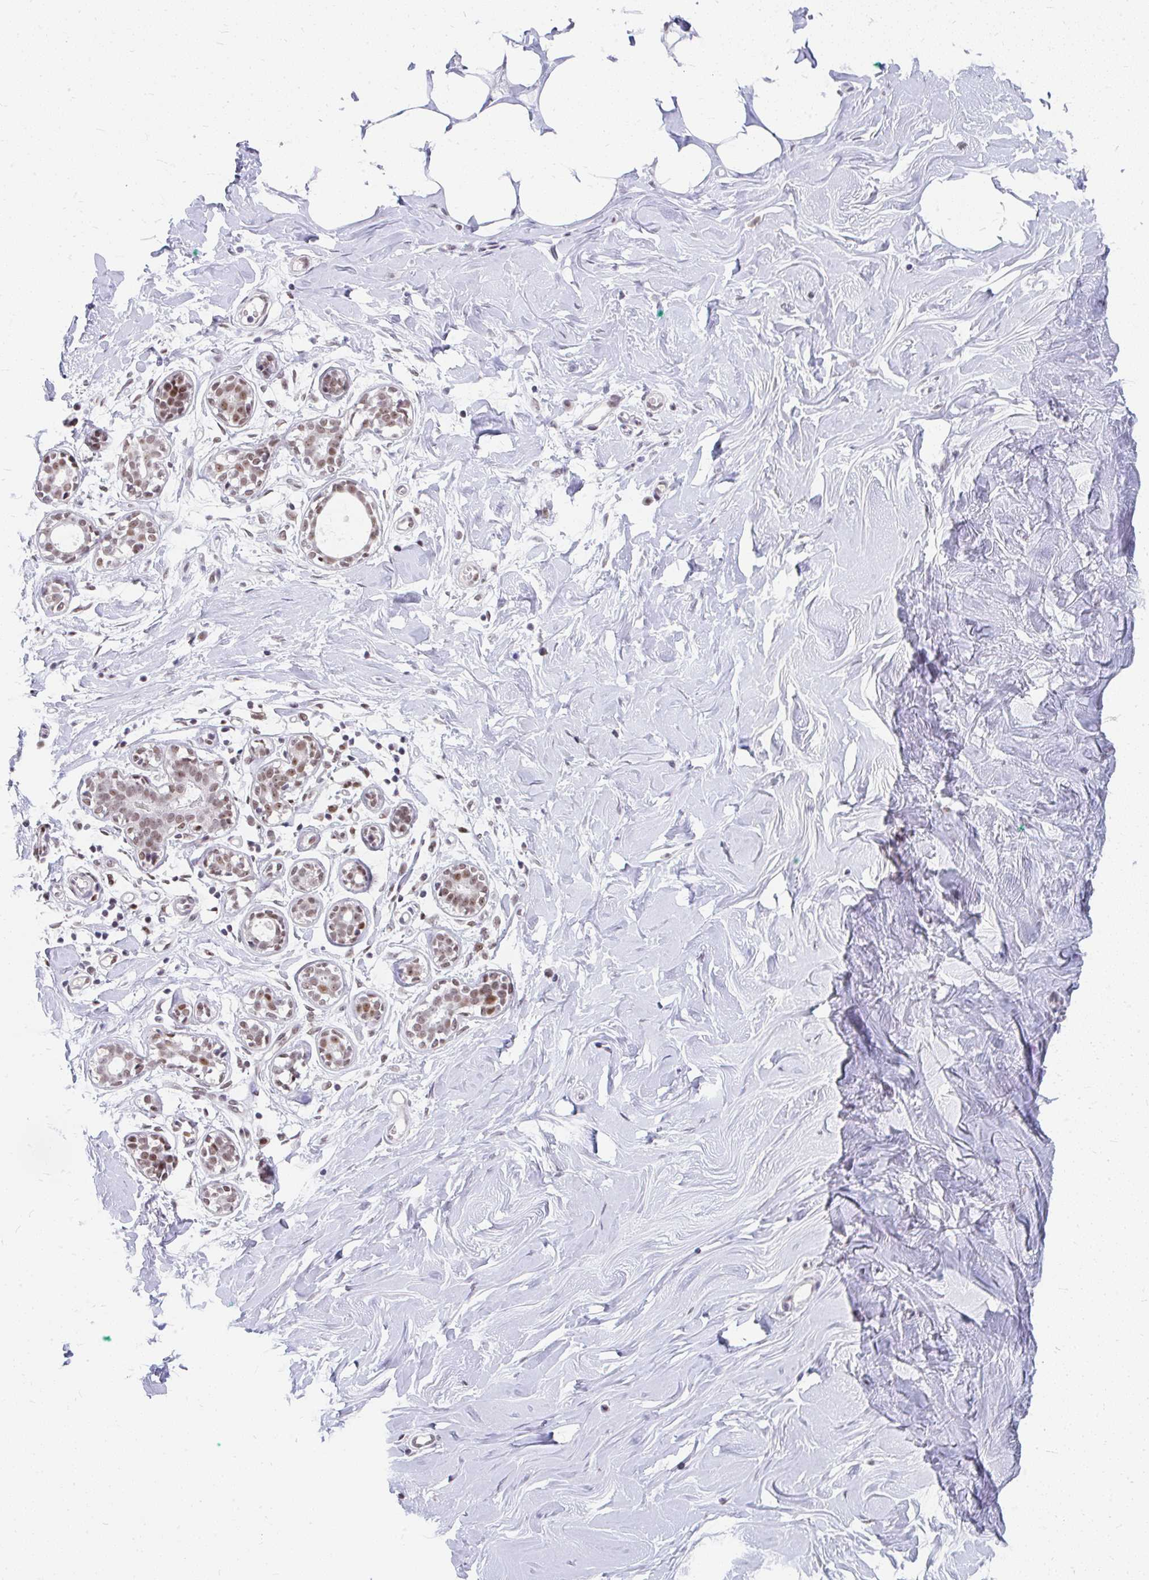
{"staining": {"intensity": "negative", "quantity": "none", "location": "none"}, "tissue": "breast", "cell_type": "Adipocytes", "image_type": "normal", "snomed": [{"axis": "morphology", "description": "Normal tissue, NOS"}, {"axis": "topography", "description": "Breast"}], "caption": "The image exhibits no staining of adipocytes in benign breast.", "gene": "GTF2H1", "patient": {"sex": "female", "age": 27}}